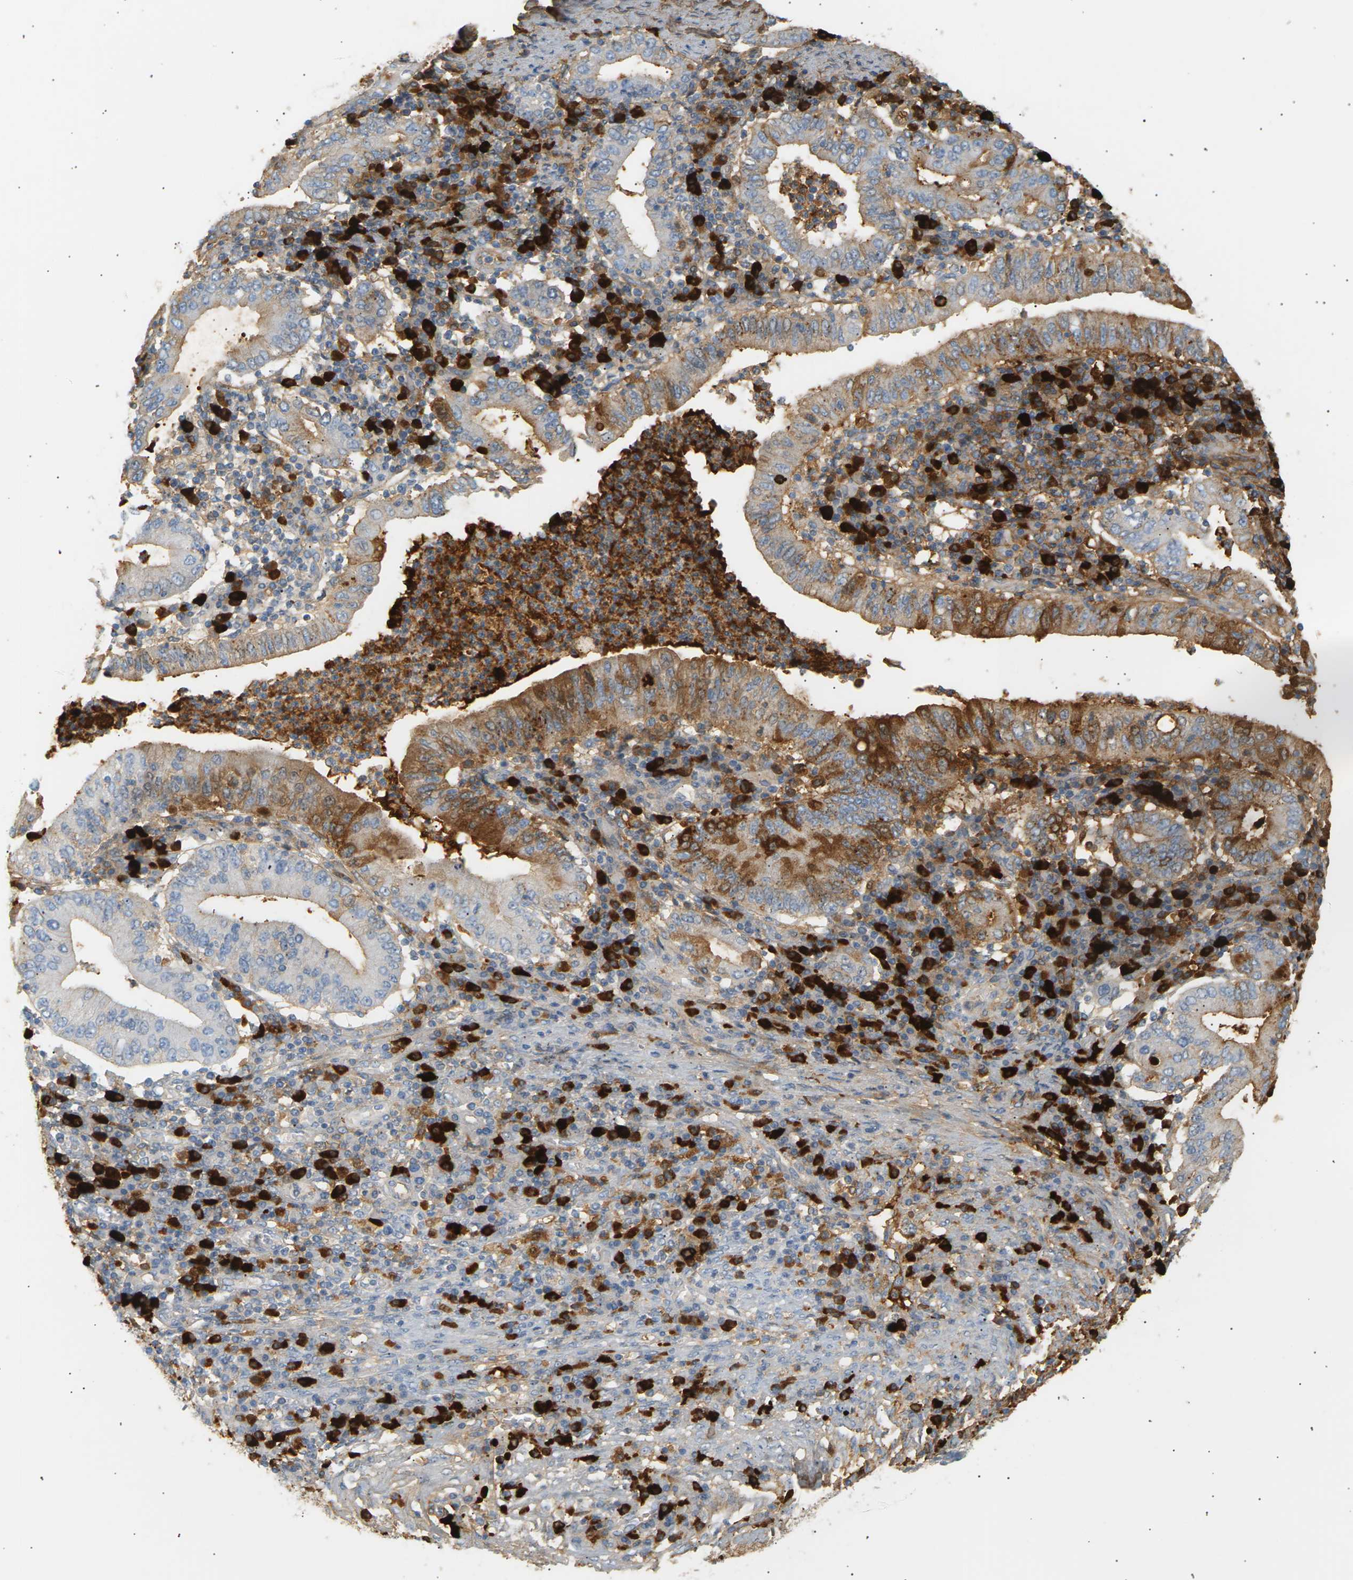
{"staining": {"intensity": "moderate", "quantity": "25%-75%", "location": "cytoplasmic/membranous"}, "tissue": "stomach cancer", "cell_type": "Tumor cells", "image_type": "cancer", "snomed": [{"axis": "morphology", "description": "Normal tissue, NOS"}, {"axis": "morphology", "description": "Adenocarcinoma, NOS"}, {"axis": "topography", "description": "Esophagus"}, {"axis": "topography", "description": "Stomach, upper"}, {"axis": "topography", "description": "Peripheral nerve tissue"}], "caption": "A micrograph showing moderate cytoplasmic/membranous positivity in approximately 25%-75% of tumor cells in stomach cancer, as visualized by brown immunohistochemical staining.", "gene": "IGLC3", "patient": {"sex": "male", "age": 62}}